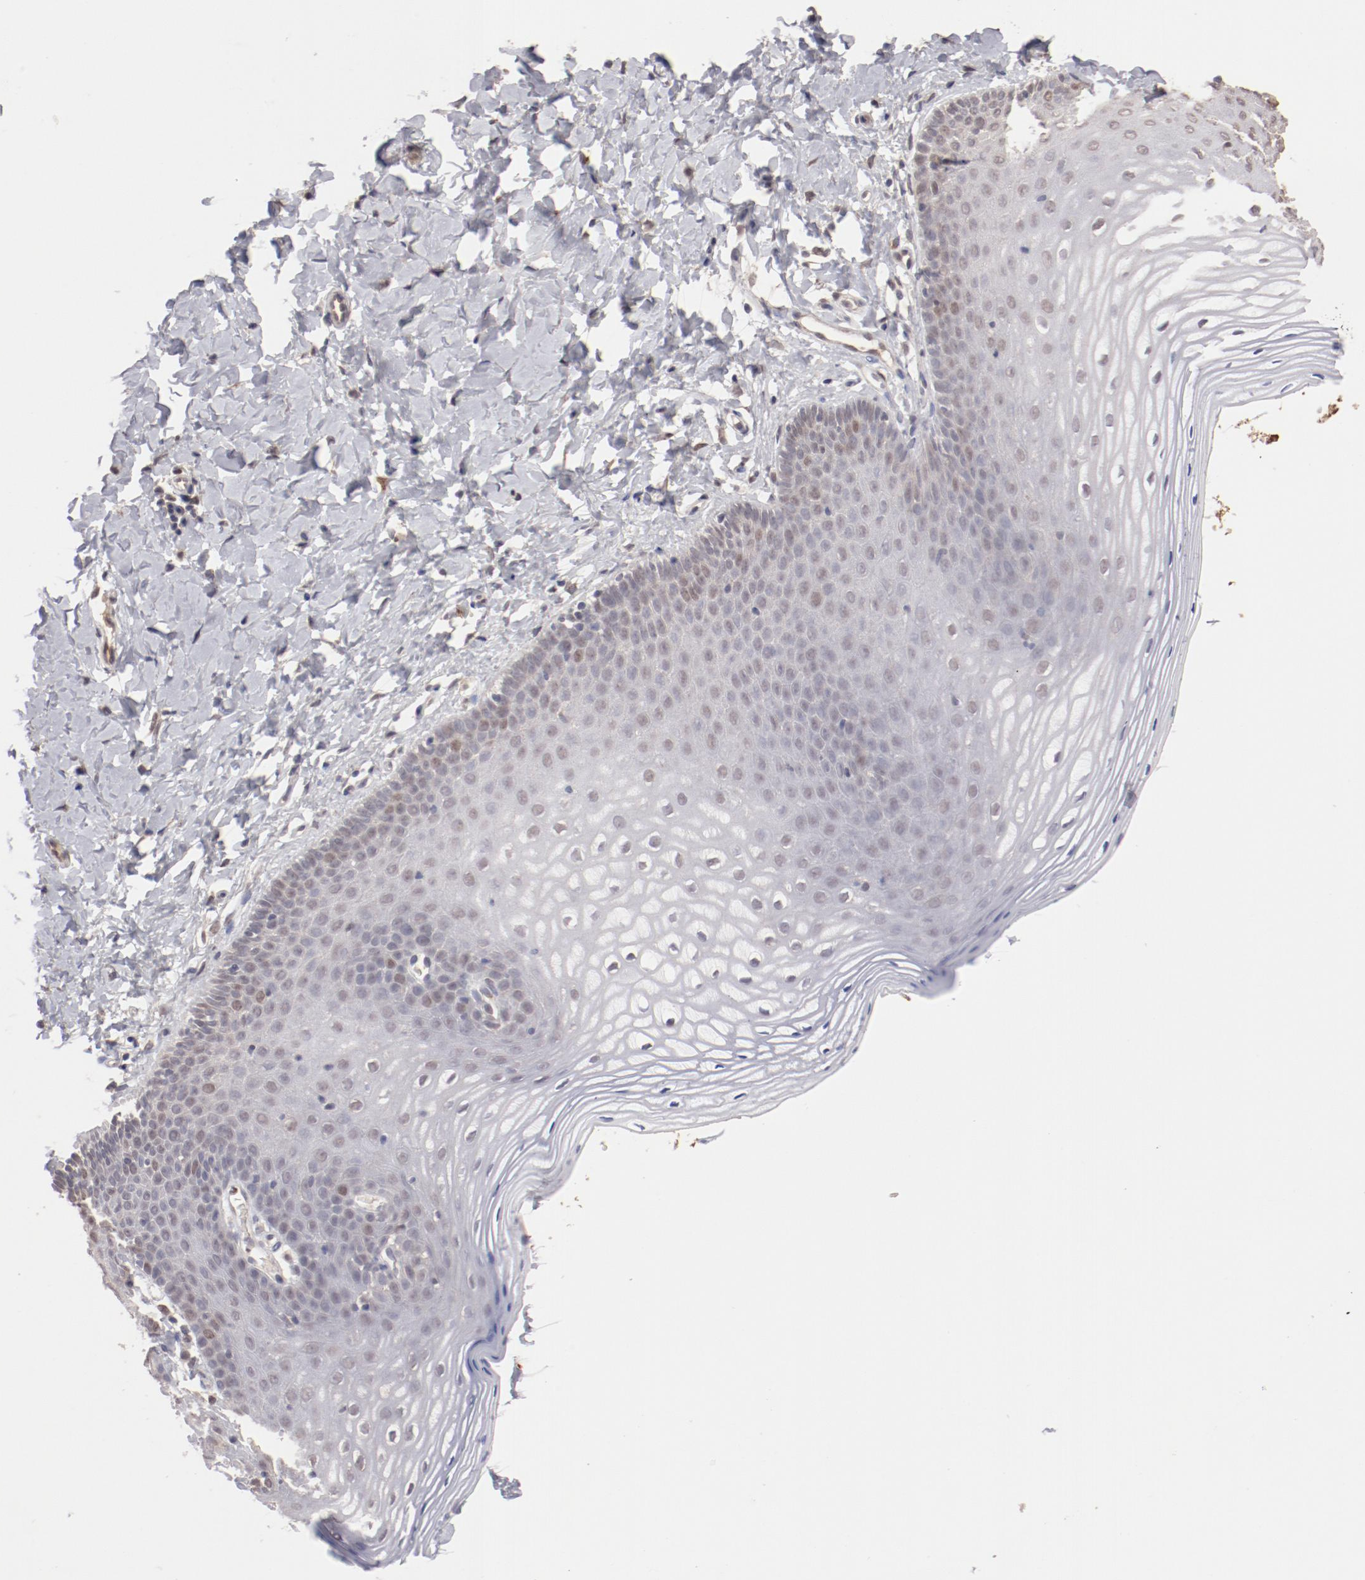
{"staining": {"intensity": "weak", "quantity": "25%-75%", "location": "nuclear"}, "tissue": "vagina", "cell_type": "Squamous epithelial cells", "image_type": "normal", "snomed": [{"axis": "morphology", "description": "Normal tissue, NOS"}, {"axis": "topography", "description": "Vagina"}], "caption": "Approximately 25%-75% of squamous epithelial cells in benign vagina demonstrate weak nuclear protein positivity as visualized by brown immunohistochemical staining.", "gene": "NFE2", "patient": {"sex": "female", "age": 55}}